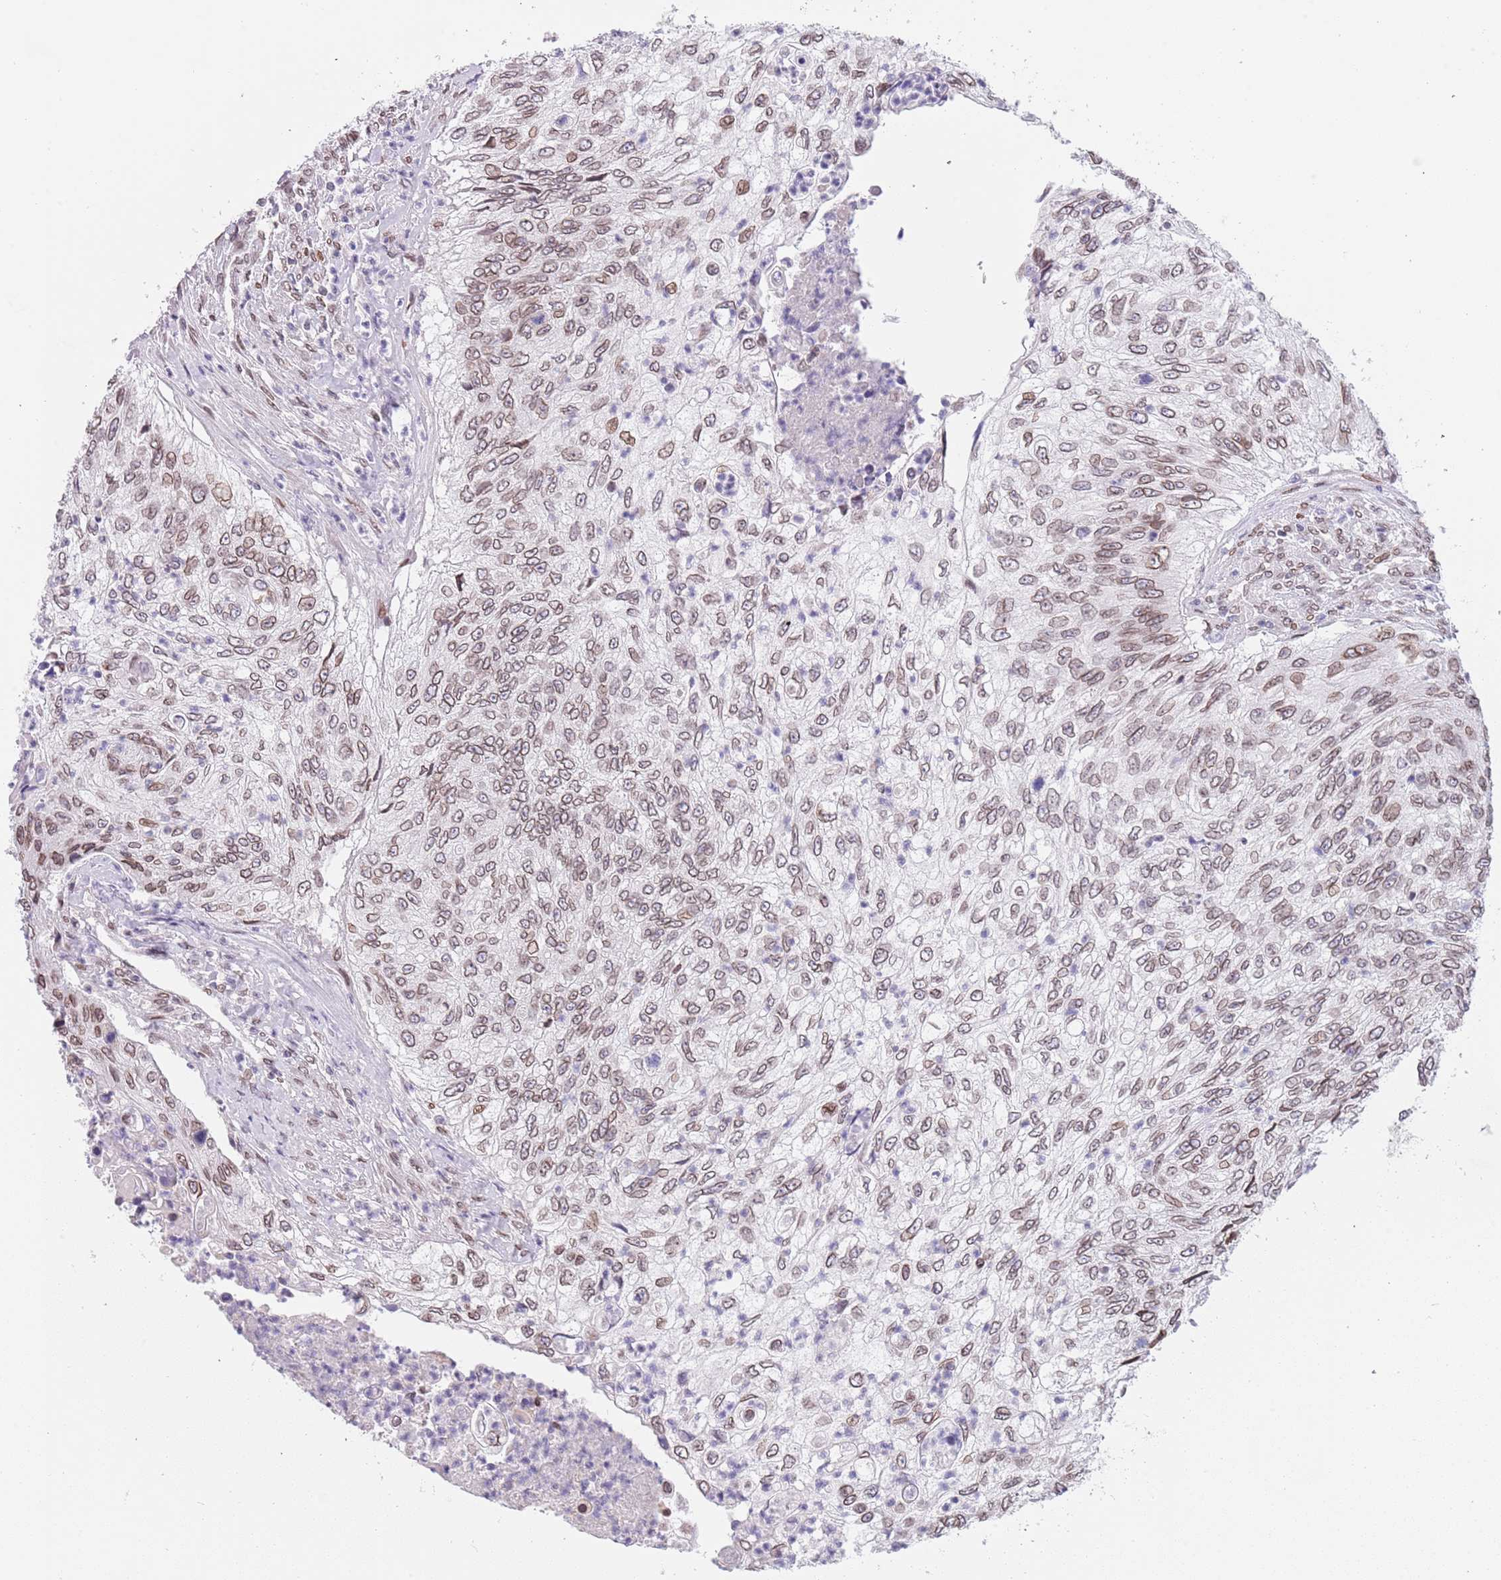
{"staining": {"intensity": "moderate", "quantity": ">75%", "location": "cytoplasmic/membranous,nuclear"}, "tissue": "urothelial cancer", "cell_type": "Tumor cells", "image_type": "cancer", "snomed": [{"axis": "morphology", "description": "Urothelial carcinoma, High grade"}, {"axis": "topography", "description": "Urinary bladder"}], "caption": "Immunohistochemical staining of urothelial cancer reveals medium levels of moderate cytoplasmic/membranous and nuclear protein expression in approximately >75% of tumor cells. (Brightfield microscopy of DAB IHC at high magnification).", "gene": "KLHDC2", "patient": {"sex": "female", "age": 60}}